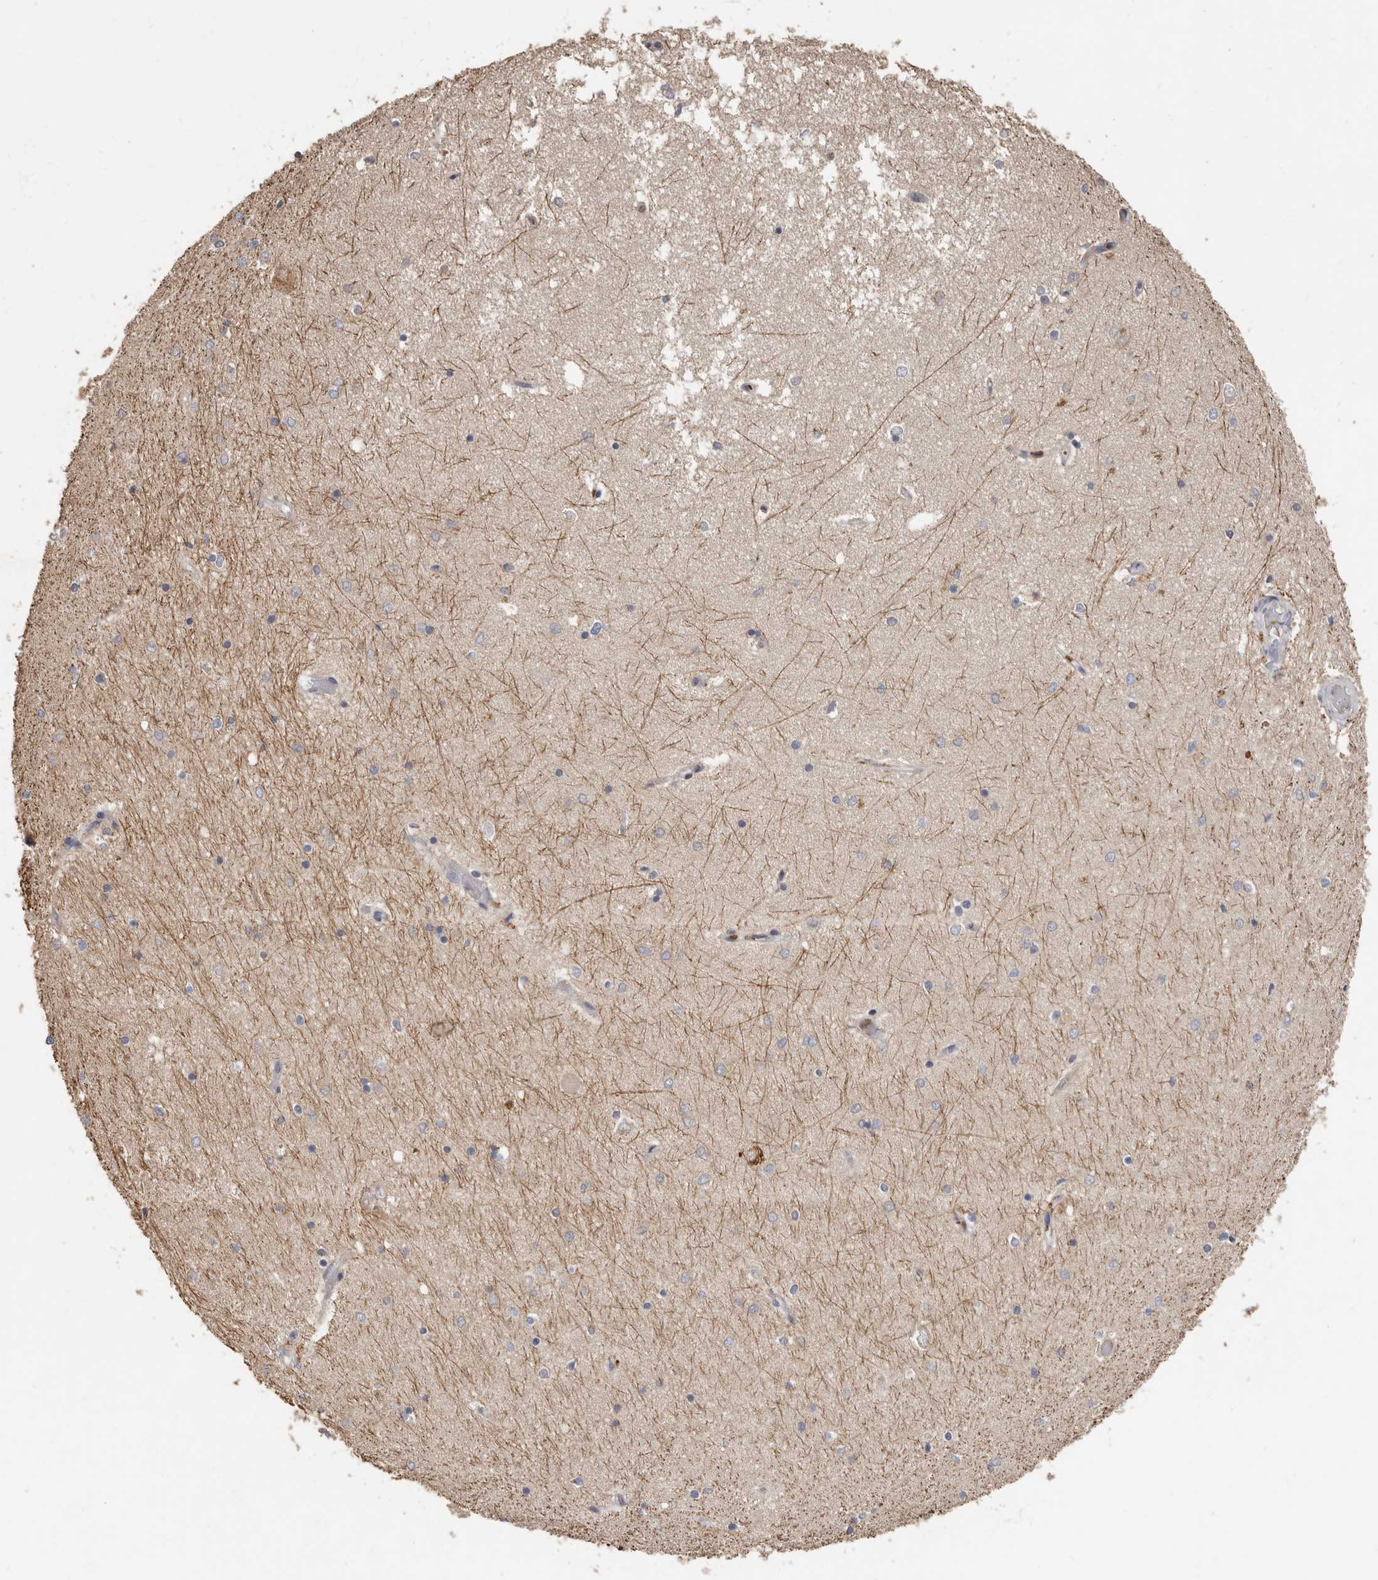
{"staining": {"intensity": "weak", "quantity": "<25%", "location": "cytoplasmic/membranous"}, "tissue": "hippocampus", "cell_type": "Glial cells", "image_type": "normal", "snomed": [{"axis": "morphology", "description": "Normal tissue, NOS"}, {"axis": "topography", "description": "Hippocampus"}], "caption": "Immunohistochemistry (IHC) micrograph of unremarkable hippocampus stained for a protein (brown), which demonstrates no expression in glial cells. The staining was performed using DAB (3,3'-diaminobenzidine) to visualize the protein expression in brown, while the nuclei were stained in blue with hematoxylin (Magnification: 20x).", "gene": "KIF26B", "patient": {"sex": "male", "age": 45}}